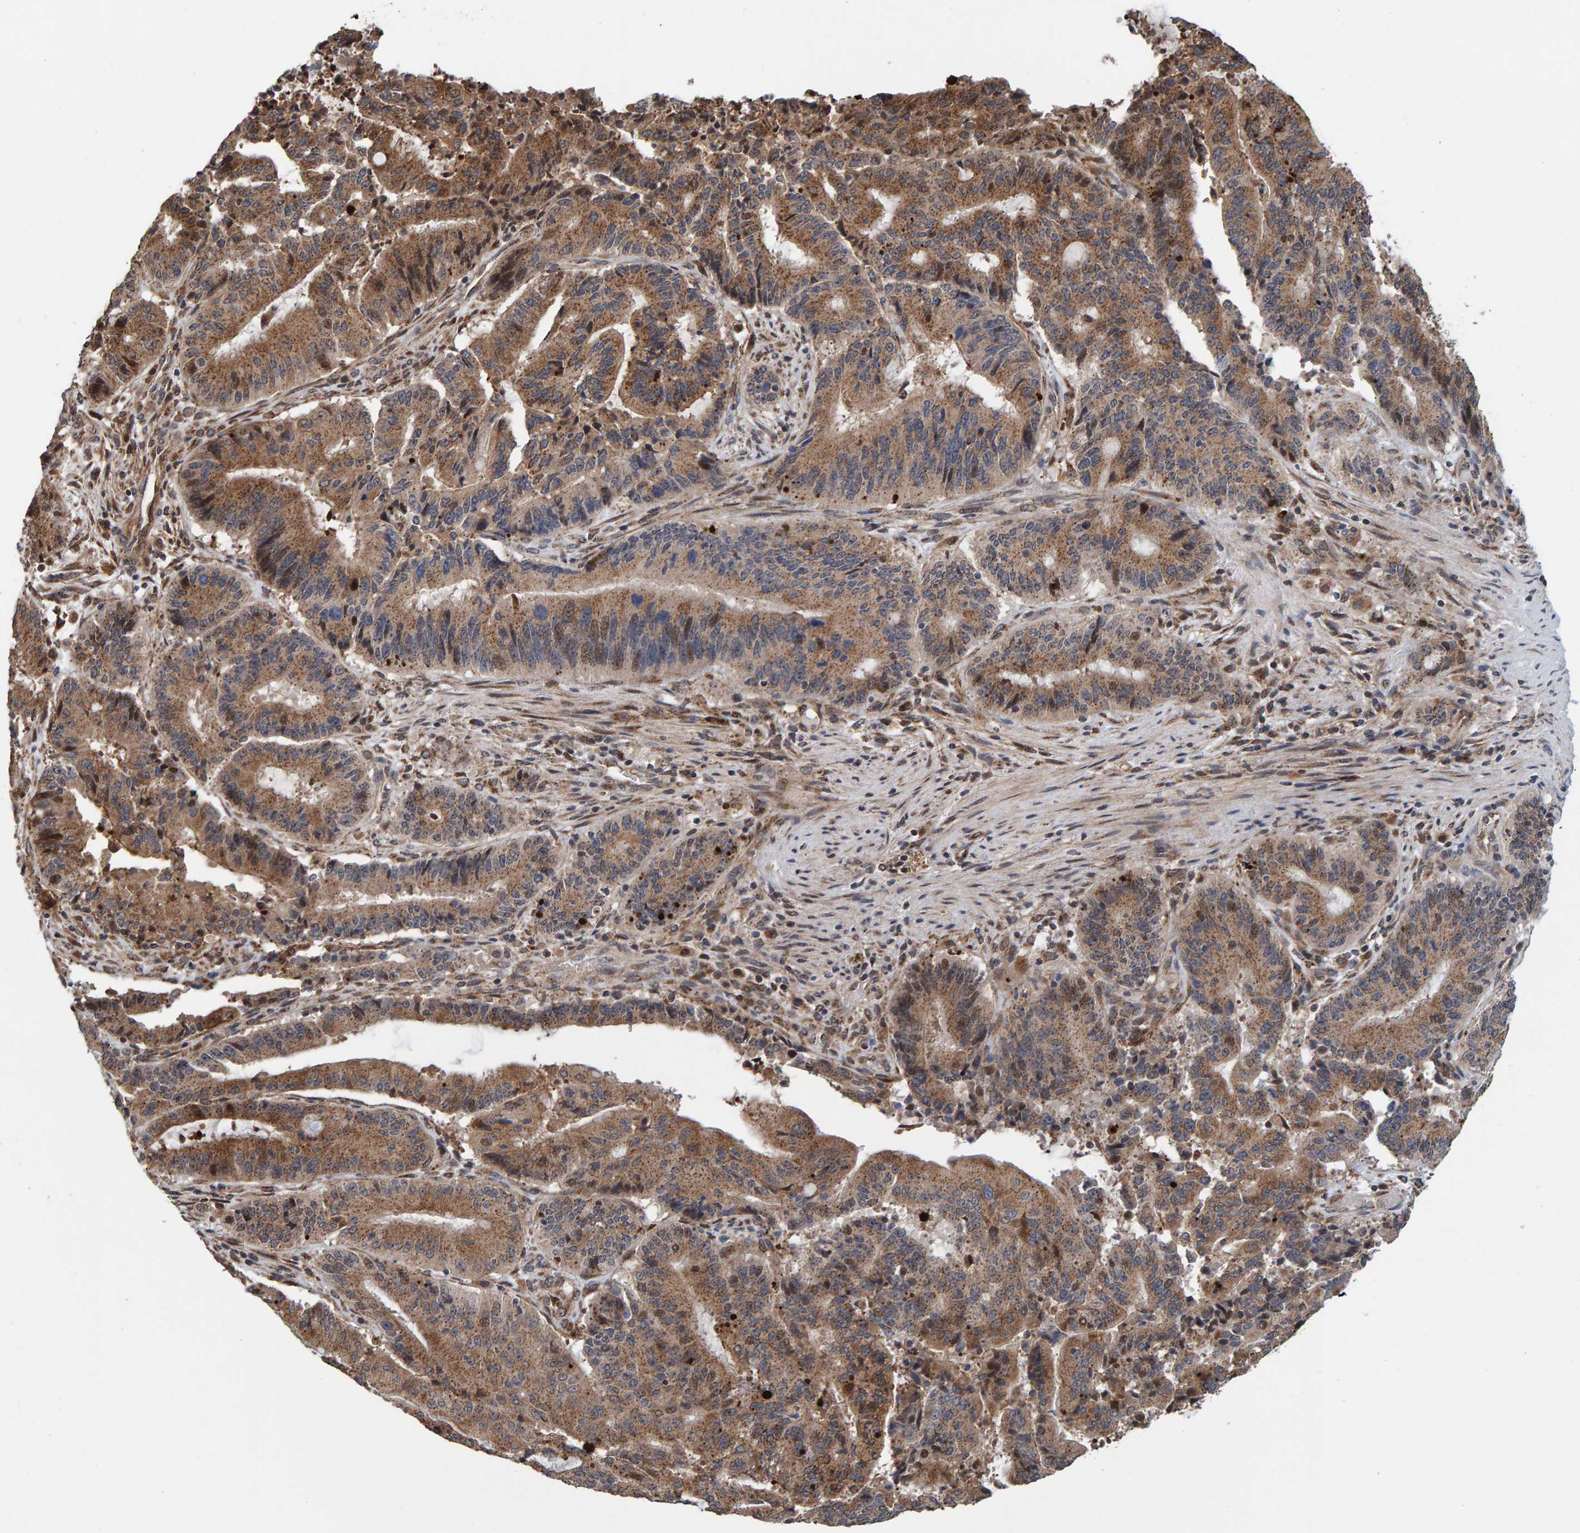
{"staining": {"intensity": "moderate", "quantity": ">75%", "location": "cytoplasmic/membranous"}, "tissue": "liver cancer", "cell_type": "Tumor cells", "image_type": "cancer", "snomed": [{"axis": "morphology", "description": "Normal tissue, NOS"}, {"axis": "morphology", "description": "Cholangiocarcinoma"}, {"axis": "topography", "description": "Liver"}, {"axis": "topography", "description": "Peripheral nerve tissue"}], "caption": "Approximately >75% of tumor cells in liver cancer (cholangiocarcinoma) demonstrate moderate cytoplasmic/membranous protein expression as visualized by brown immunohistochemical staining.", "gene": "CCDC25", "patient": {"sex": "female", "age": 73}}